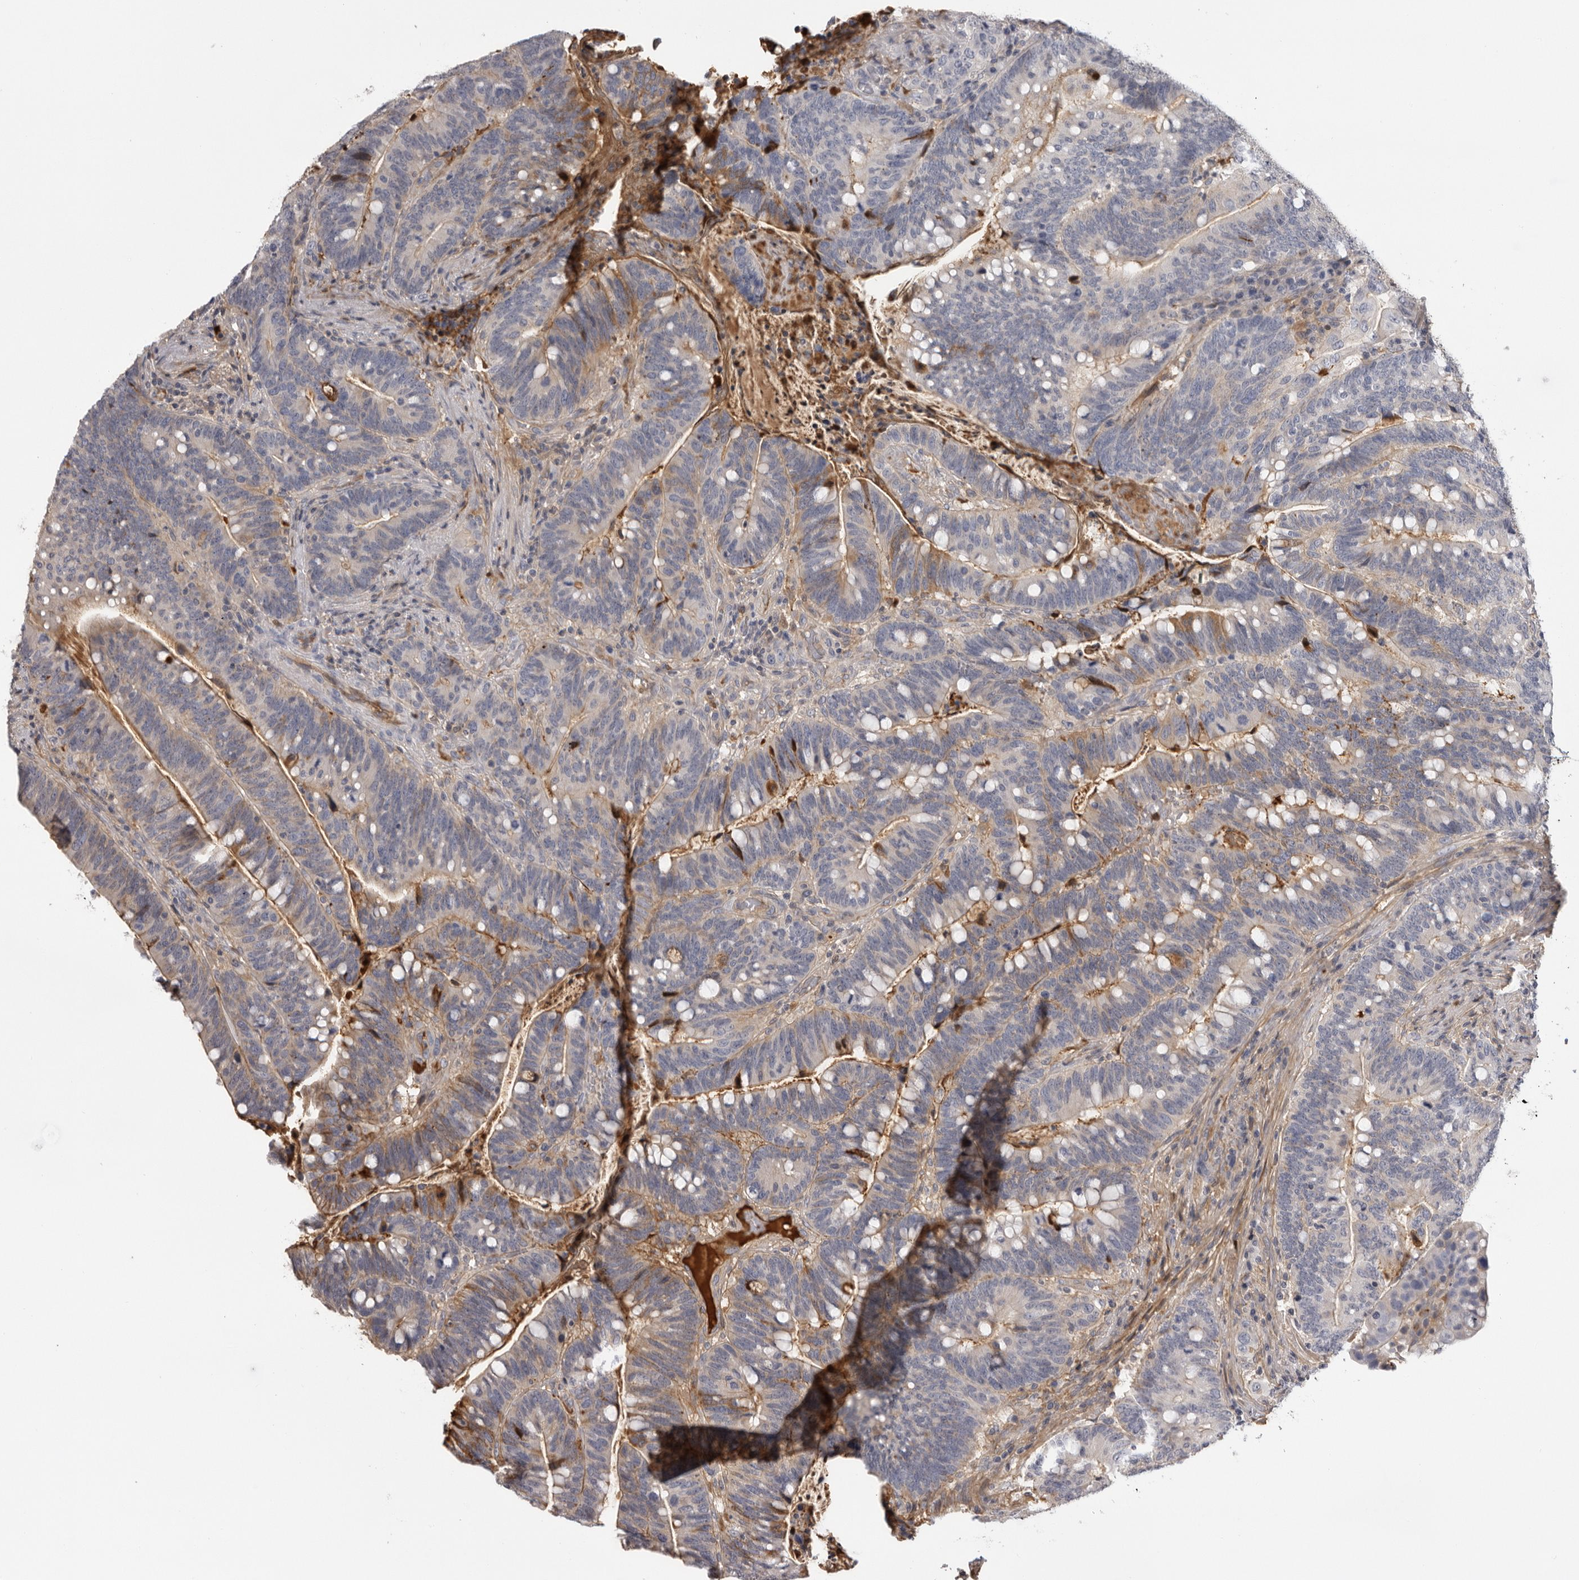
{"staining": {"intensity": "moderate", "quantity": "25%-75%", "location": "cytoplasmic/membranous"}, "tissue": "colorectal cancer", "cell_type": "Tumor cells", "image_type": "cancer", "snomed": [{"axis": "morphology", "description": "Adenocarcinoma, NOS"}, {"axis": "topography", "description": "Colon"}], "caption": "Colorectal cancer (adenocarcinoma) stained for a protein shows moderate cytoplasmic/membranous positivity in tumor cells.", "gene": "PLEKHF2", "patient": {"sex": "female", "age": 66}}